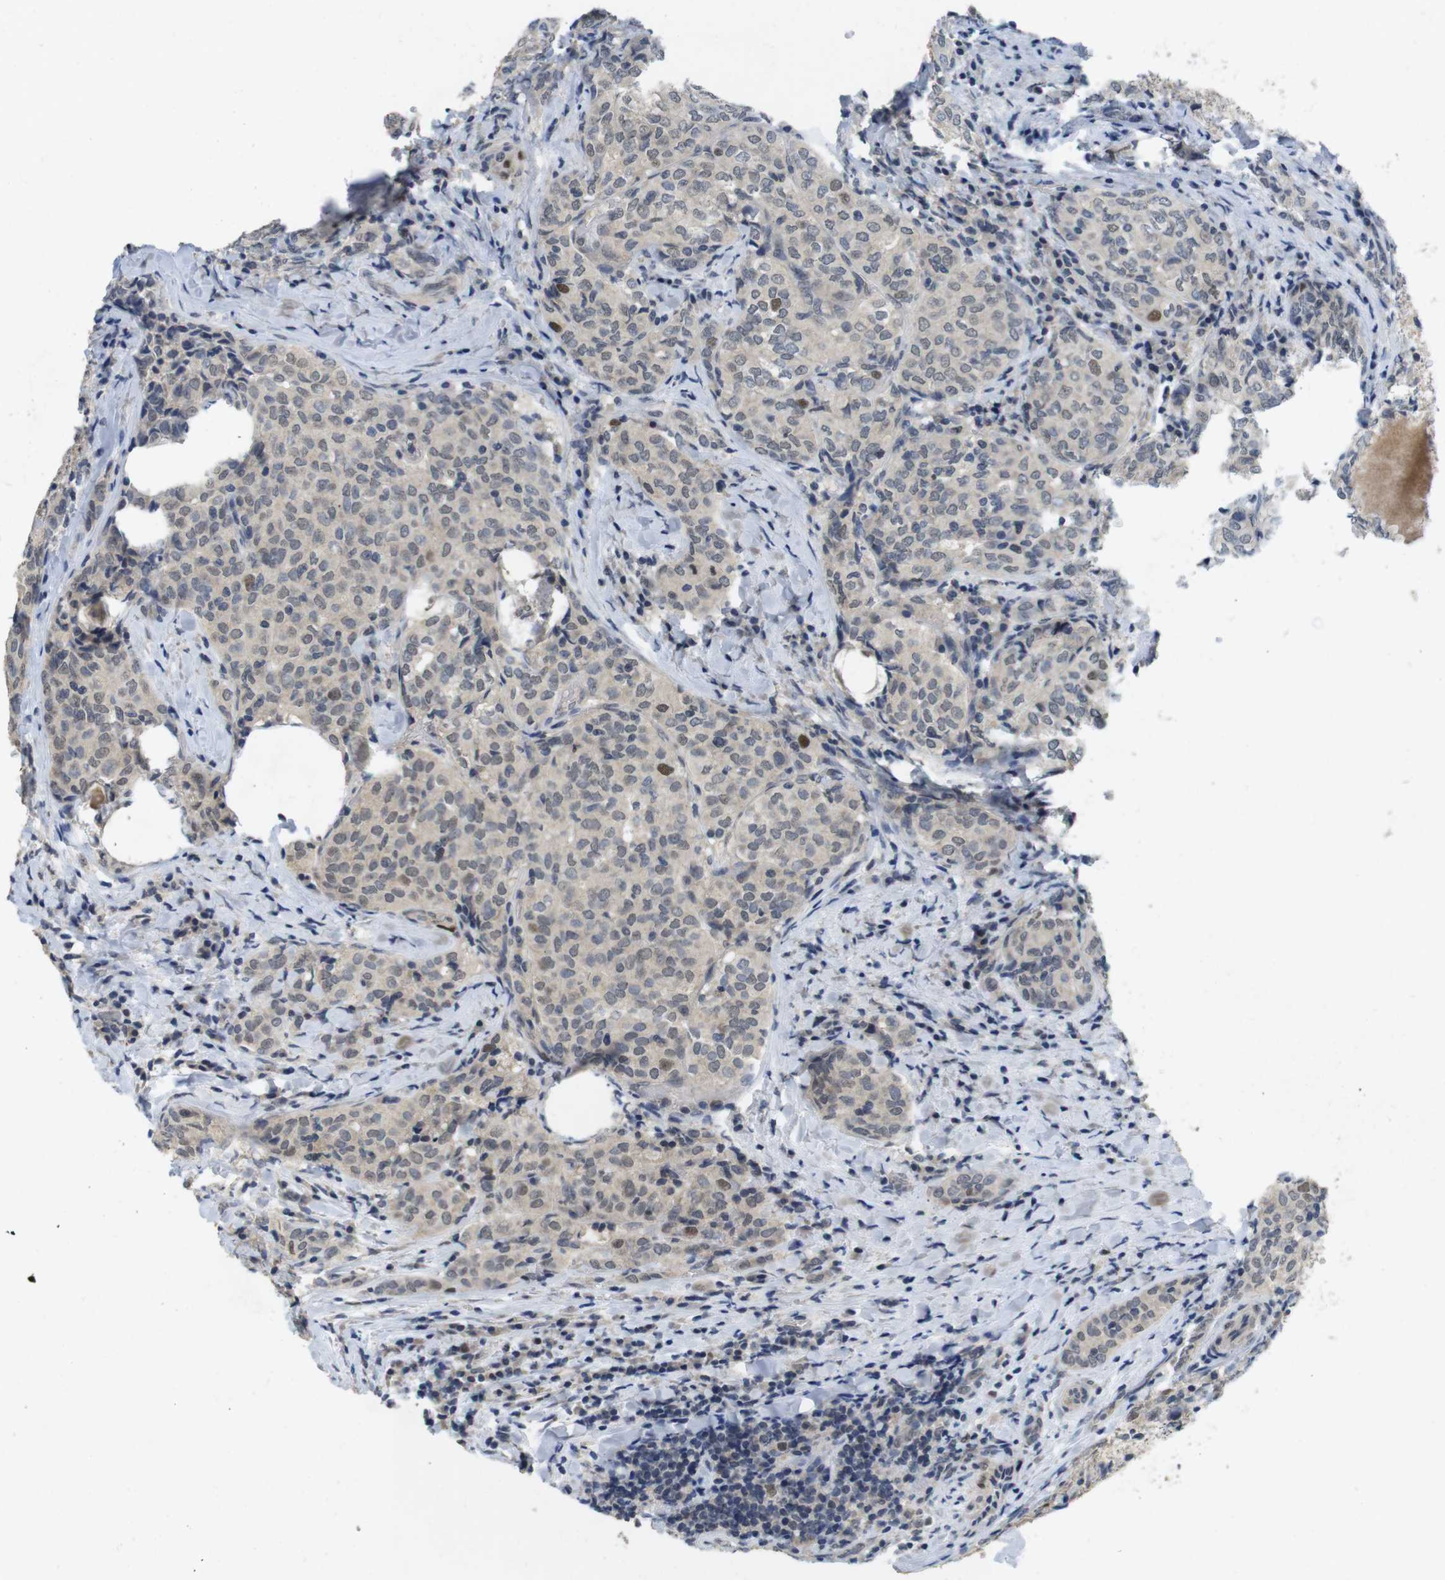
{"staining": {"intensity": "moderate", "quantity": "<25%", "location": "nuclear"}, "tissue": "thyroid cancer", "cell_type": "Tumor cells", "image_type": "cancer", "snomed": [{"axis": "morphology", "description": "Normal tissue, NOS"}, {"axis": "morphology", "description": "Papillary adenocarcinoma, NOS"}, {"axis": "topography", "description": "Thyroid gland"}], "caption": "Thyroid papillary adenocarcinoma was stained to show a protein in brown. There is low levels of moderate nuclear staining in about <25% of tumor cells.", "gene": "SKP2", "patient": {"sex": "female", "age": 30}}